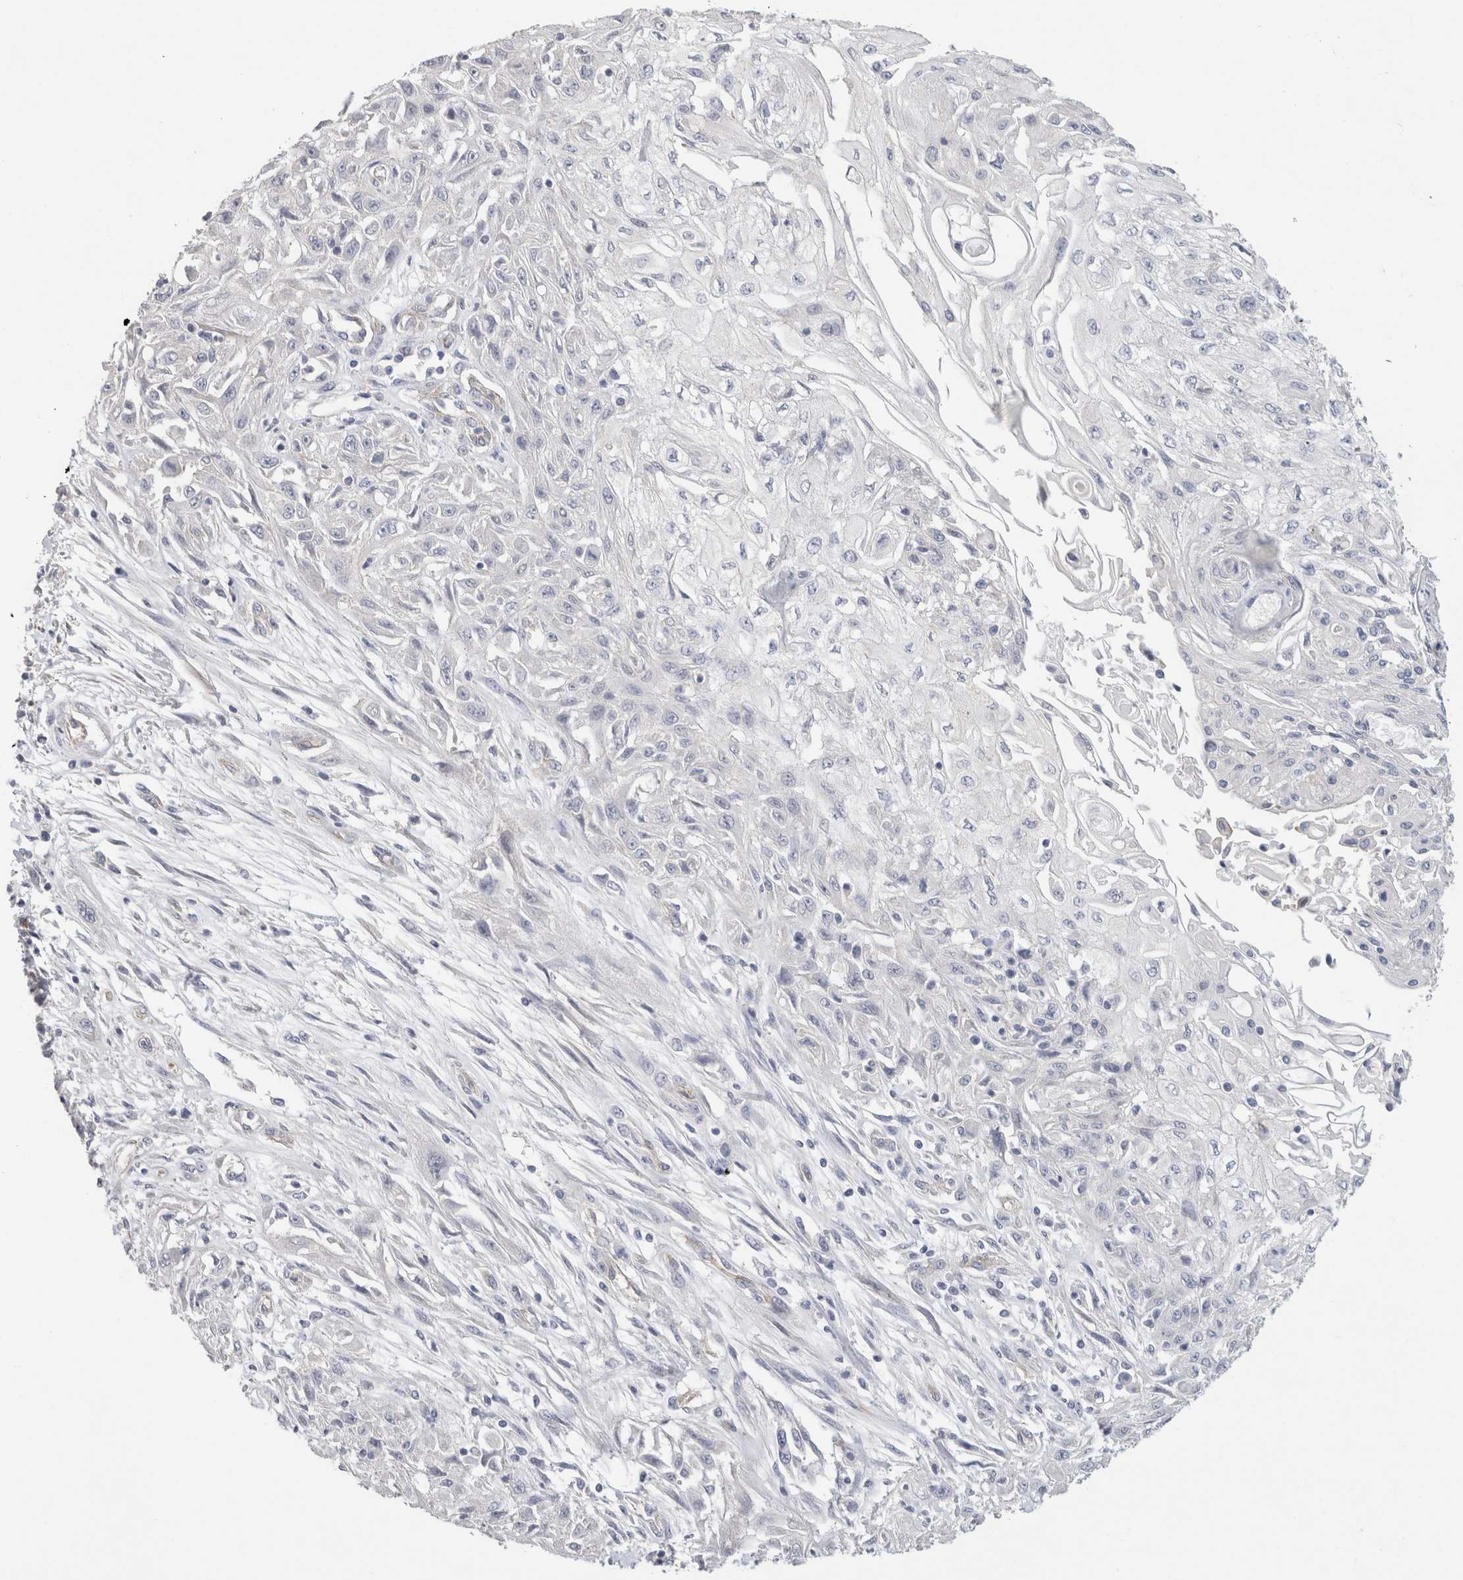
{"staining": {"intensity": "negative", "quantity": "none", "location": "none"}, "tissue": "skin cancer", "cell_type": "Tumor cells", "image_type": "cancer", "snomed": [{"axis": "morphology", "description": "Squamous cell carcinoma, NOS"}, {"axis": "morphology", "description": "Squamous cell carcinoma, metastatic, NOS"}, {"axis": "topography", "description": "Skin"}, {"axis": "topography", "description": "Lymph node"}], "caption": "Human skin cancer (squamous cell carcinoma) stained for a protein using IHC shows no expression in tumor cells.", "gene": "AFP", "patient": {"sex": "male", "age": 75}}